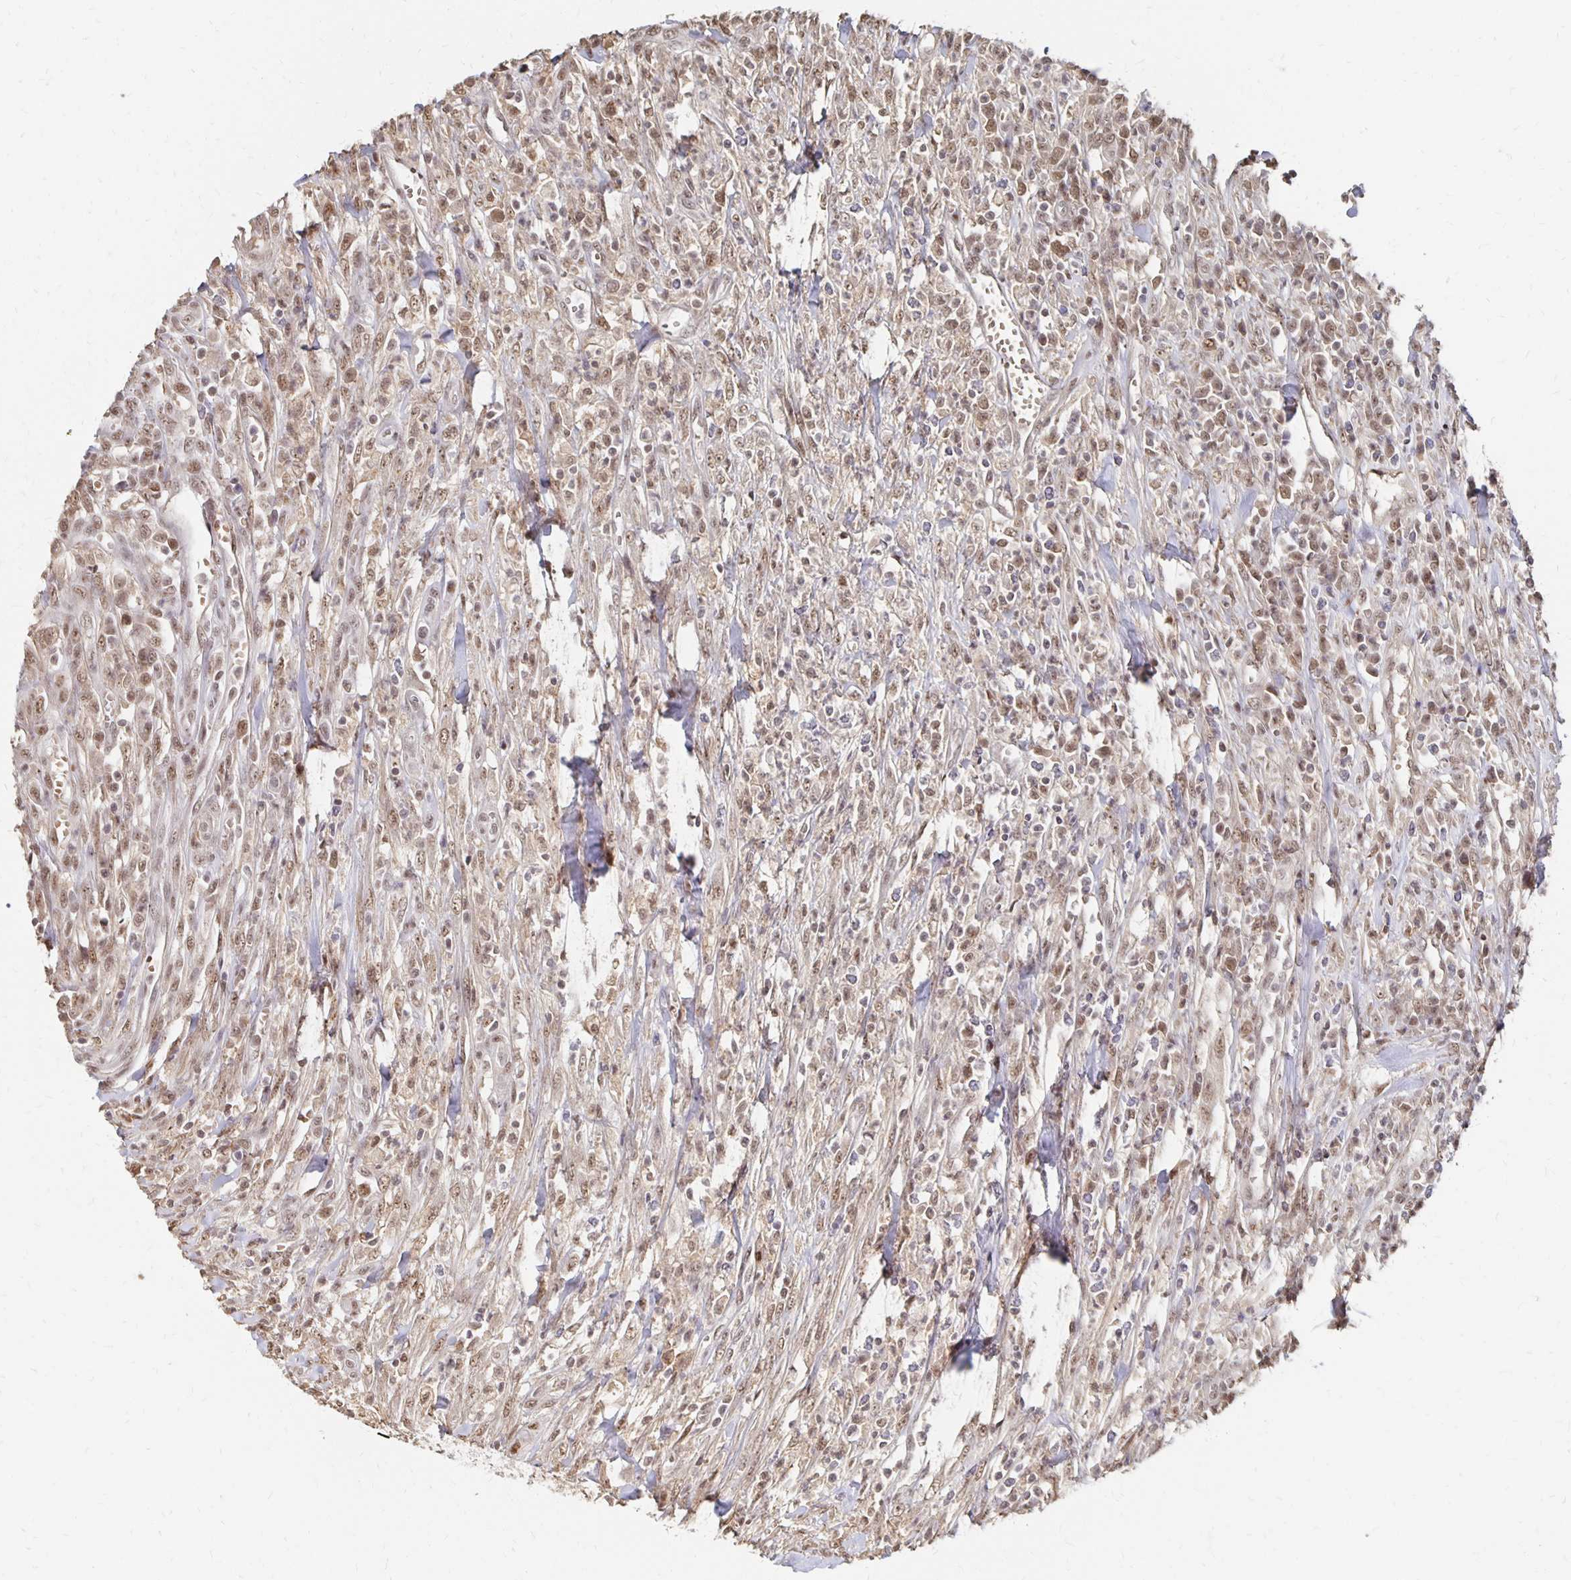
{"staining": {"intensity": "moderate", "quantity": ">75%", "location": "nuclear"}, "tissue": "colorectal cancer", "cell_type": "Tumor cells", "image_type": "cancer", "snomed": [{"axis": "morphology", "description": "Adenocarcinoma, NOS"}, {"axis": "topography", "description": "Colon"}], "caption": "Colorectal cancer stained with a protein marker demonstrates moderate staining in tumor cells.", "gene": "CLASRP", "patient": {"sex": "male", "age": 65}}